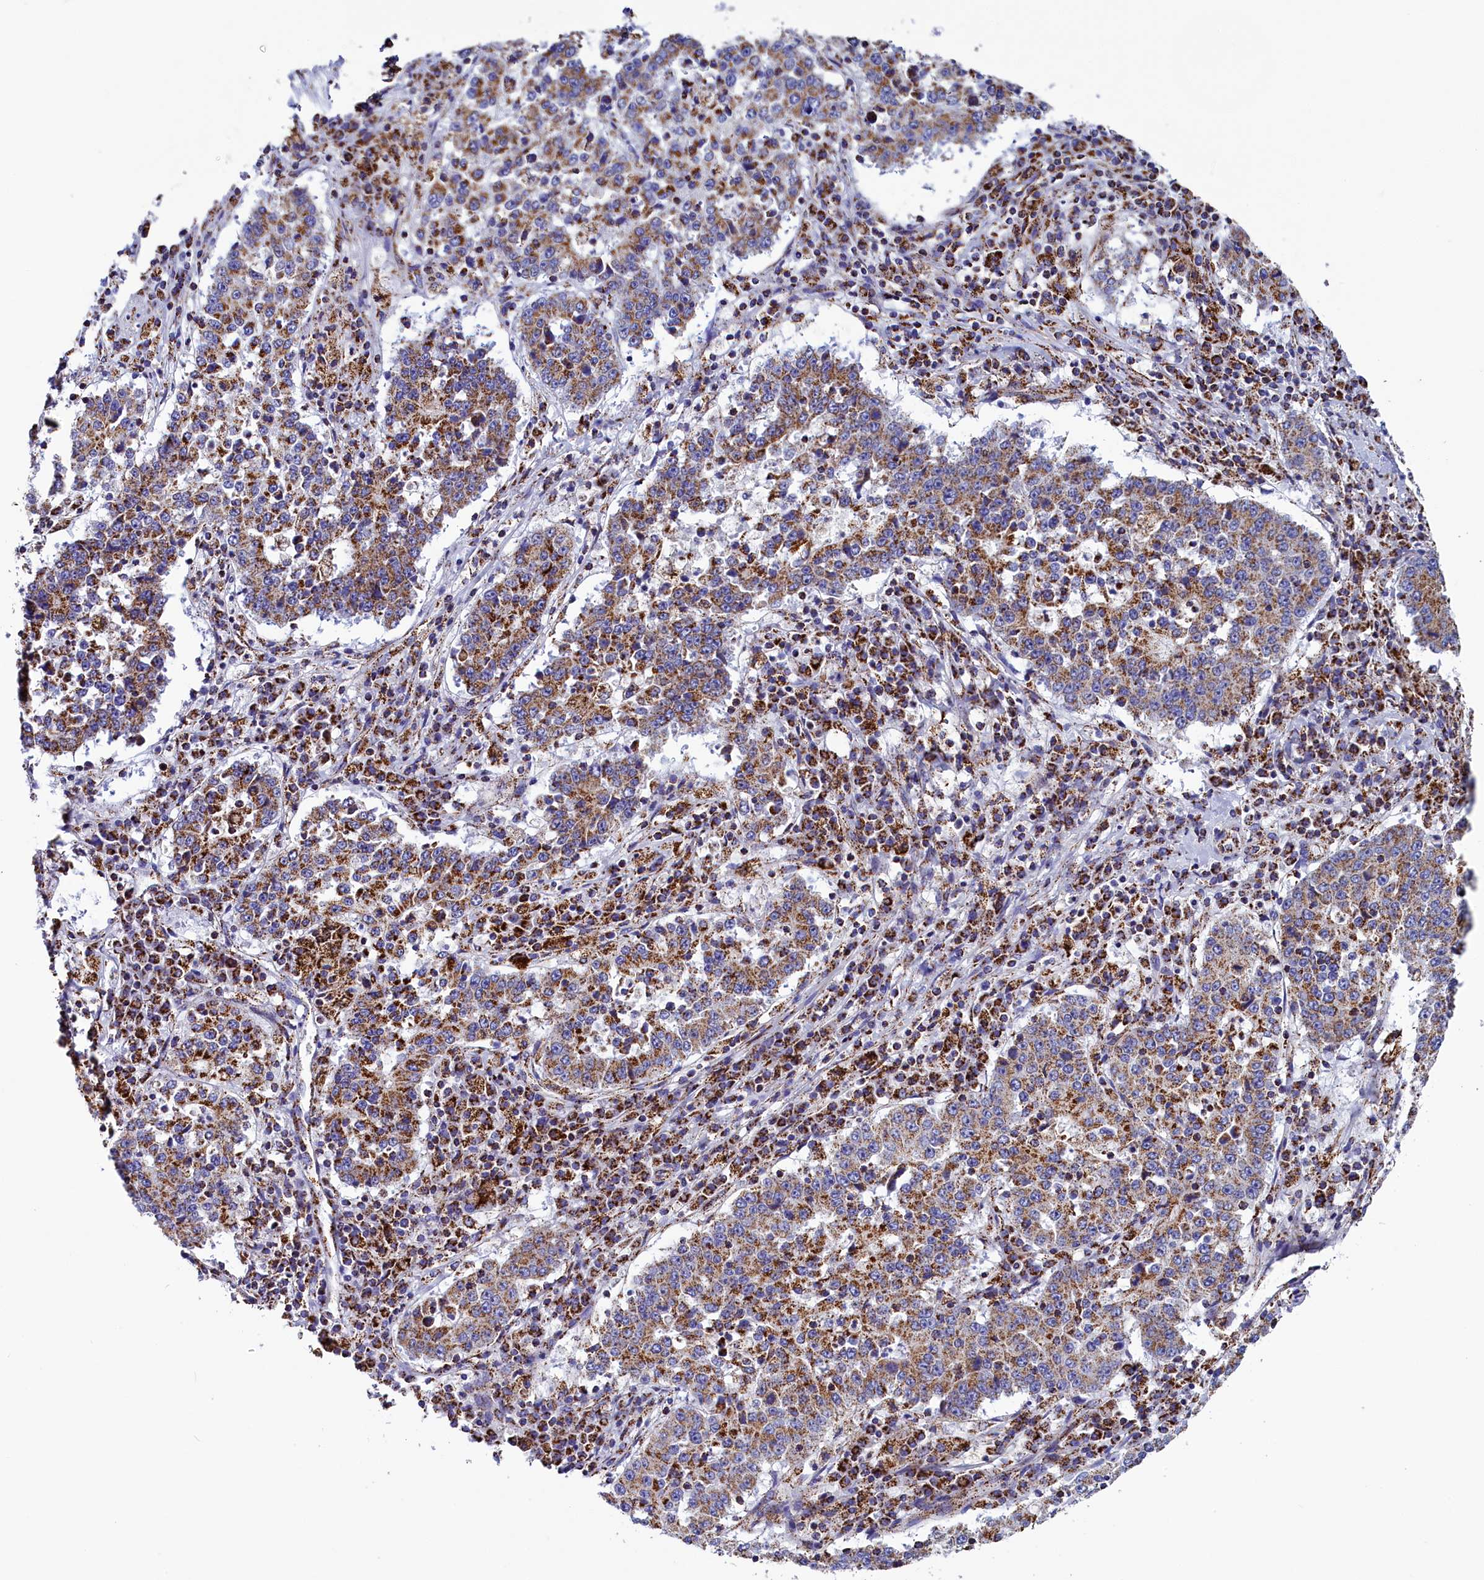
{"staining": {"intensity": "moderate", "quantity": ">75%", "location": "cytoplasmic/membranous"}, "tissue": "stomach cancer", "cell_type": "Tumor cells", "image_type": "cancer", "snomed": [{"axis": "morphology", "description": "Adenocarcinoma, NOS"}, {"axis": "topography", "description": "Stomach"}], "caption": "Immunohistochemistry (IHC) (DAB) staining of stomach cancer (adenocarcinoma) displays moderate cytoplasmic/membranous protein expression in approximately >75% of tumor cells. (DAB (3,3'-diaminobenzidine) = brown stain, brightfield microscopy at high magnification).", "gene": "SLC39A3", "patient": {"sex": "male", "age": 59}}